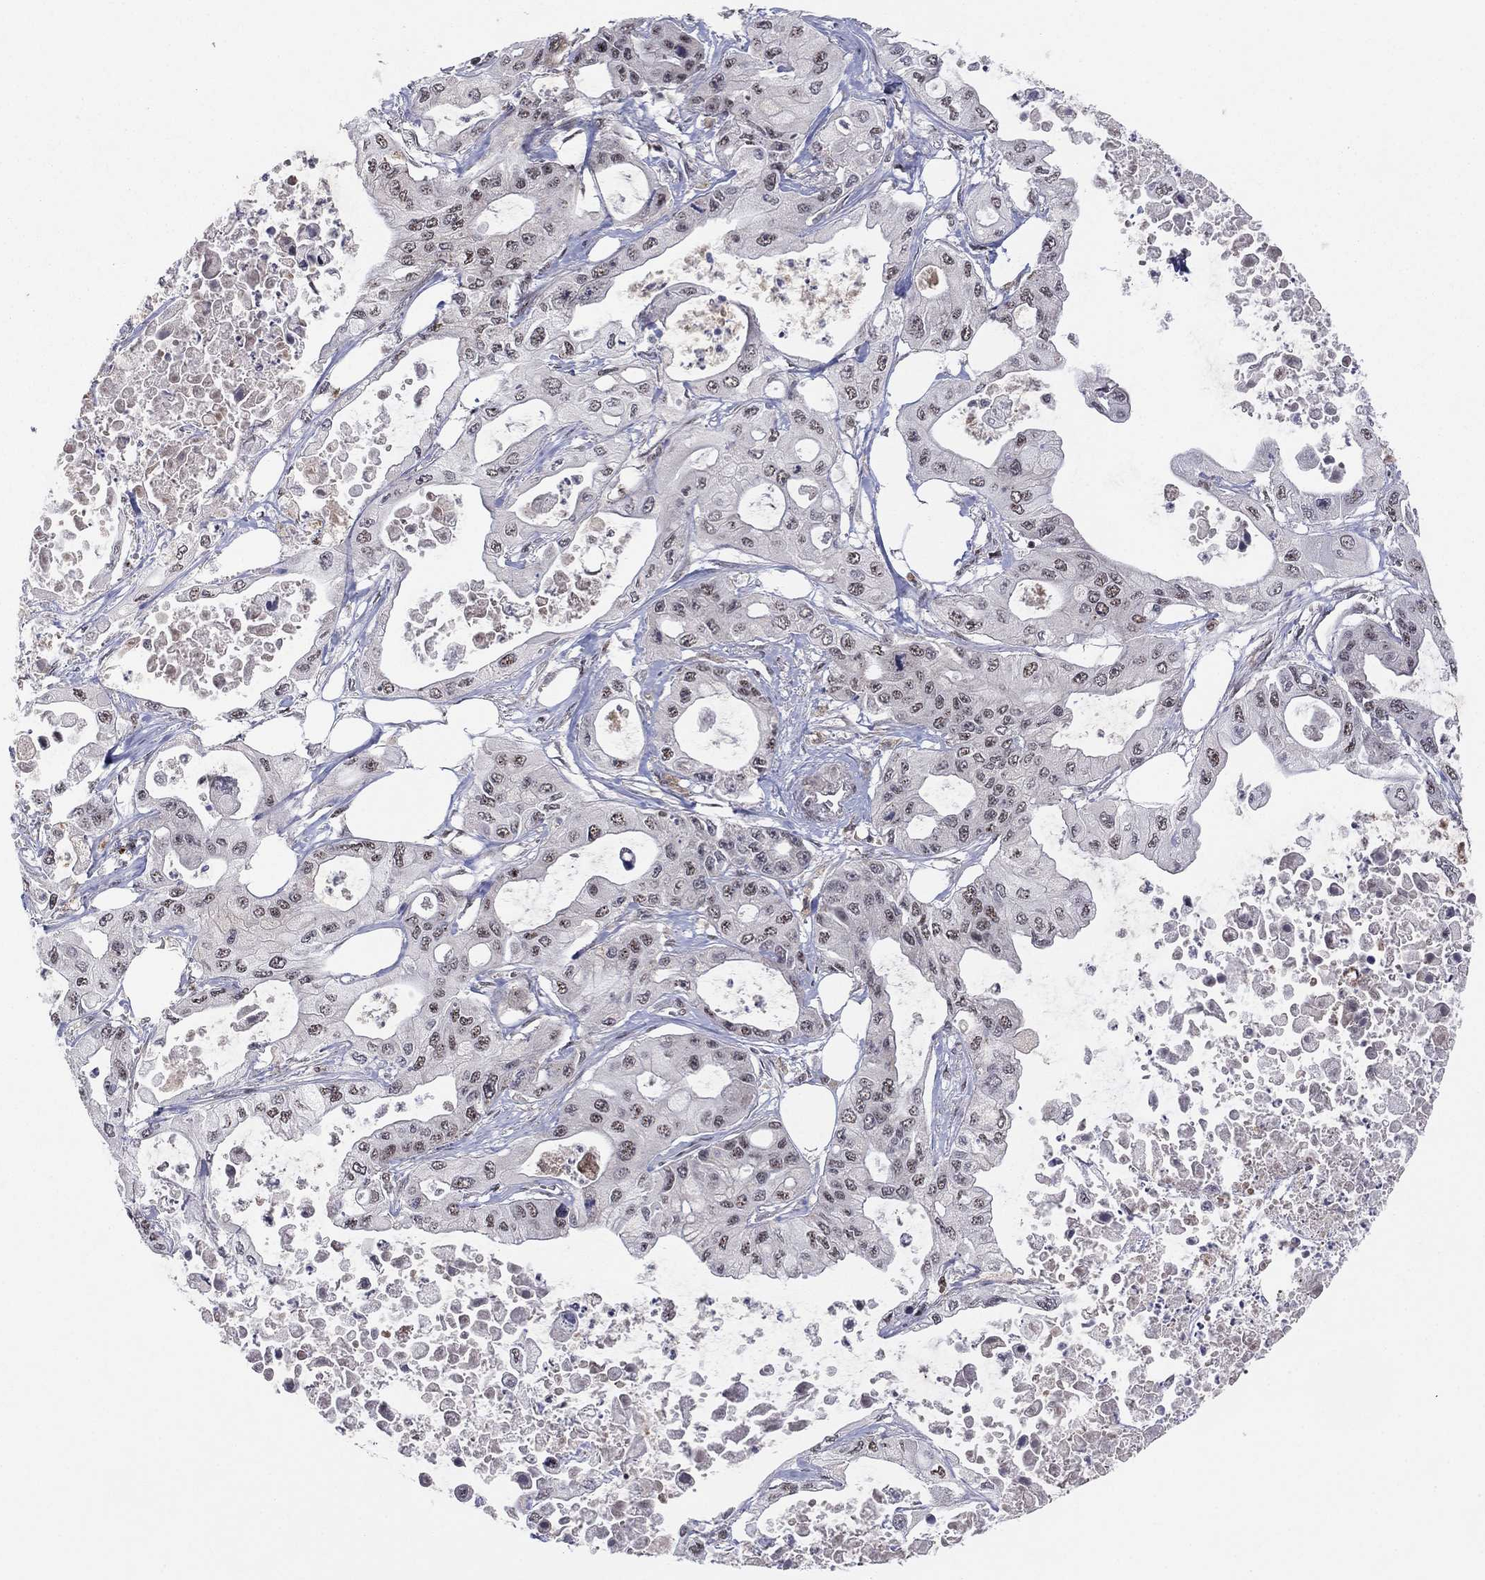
{"staining": {"intensity": "weak", "quantity": "<25%", "location": "cytoplasmic/membranous,nuclear"}, "tissue": "pancreatic cancer", "cell_type": "Tumor cells", "image_type": "cancer", "snomed": [{"axis": "morphology", "description": "Adenocarcinoma, NOS"}, {"axis": "topography", "description": "Pancreas"}], "caption": "An immunohistochemistry (IHC) photomicrograph of pancreatic cancer is shown. There is no staining in tumor cells of pancreatic cancer.", "gene": "ZNF395", "patient": {"sex": "male", "age": 70}}